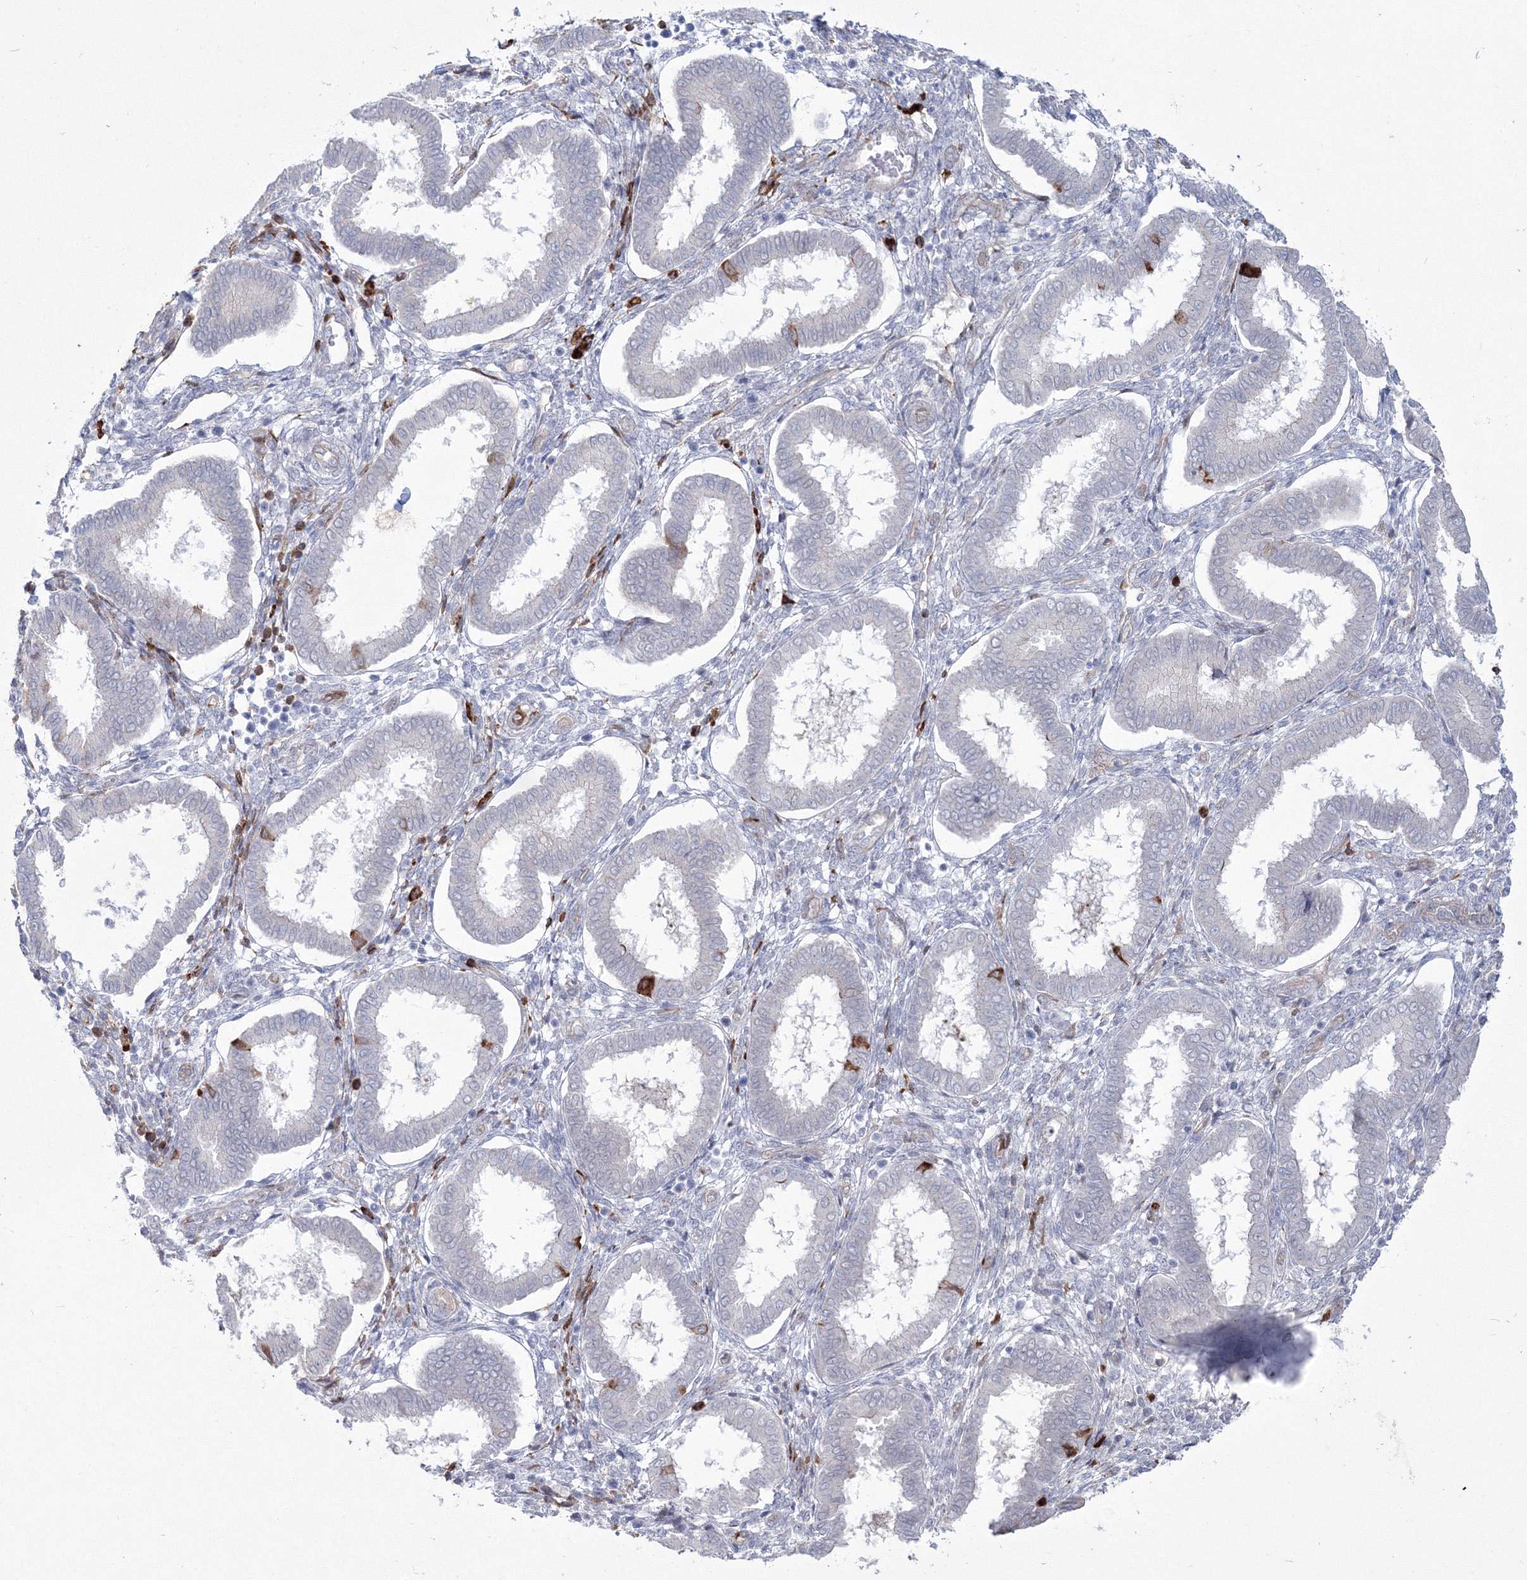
{"staining": {"intensity": "negative", "quantity": "none", "location": "none"}, "tissue": "endometrium", "cell_type": "Cells in endometrial stroma", "image_type": "normal", "snomed": [{"axis": "morphology", "description": "Normal tissue, NOS"}, {"axis": "topography", "description": "Endometrium"}], "caption": "A high-resolution histopathology image shows immunohistochemistry (IHC) staining of benign endometrium, which shows no significant expression in cells in endometrial stroma.", "gene": "HYAL2", "patient": {"sex": "female", "age": 24}}